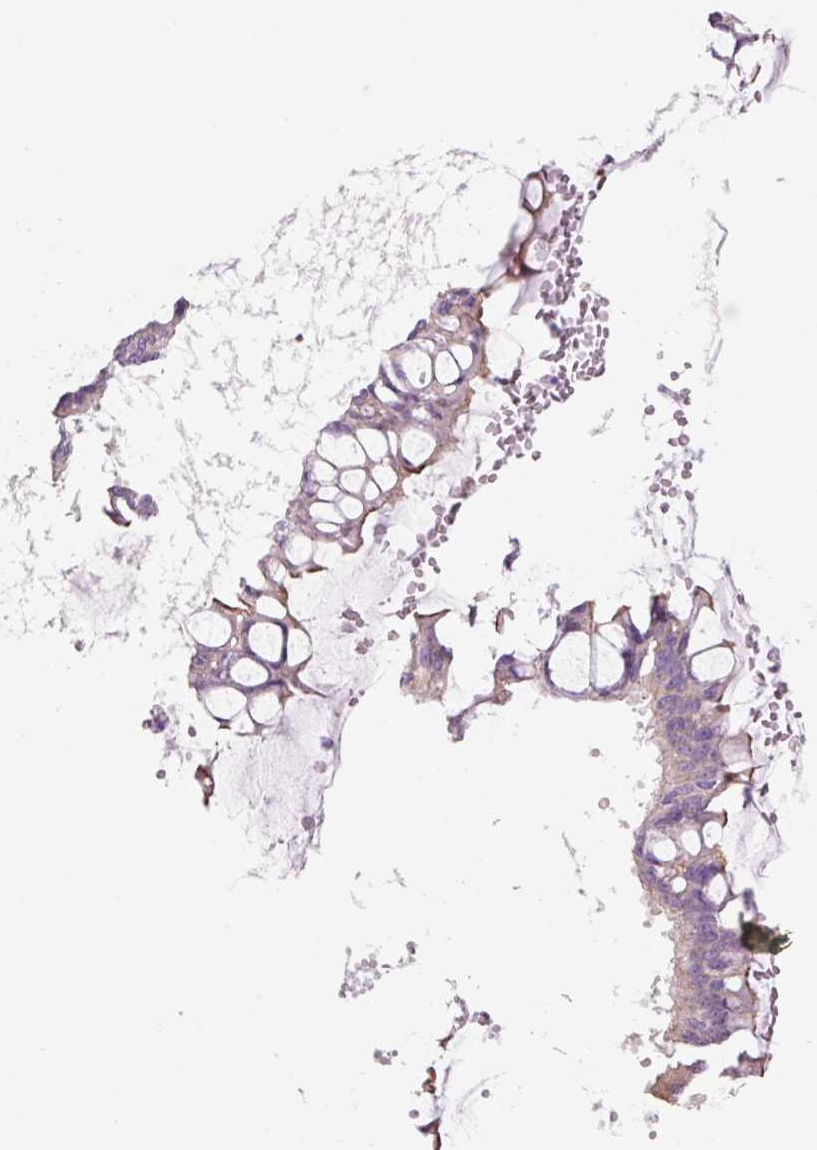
{"staining": {"intensity": "negative", "quantity": "none", "location": "none"}, "tissue": "ovarian cancer", "cell_type": "Tumor cells", "image_type": "cancer", "snomed": [{"axis": "morphology", "description": "Cystadenocarcinoma, mucinous, NOS"}, {"axis": "topography", "description": "Ovary"}], "caption": "Immunohistochemistry image of neoplastic tissue: human ovarian mucinous cystadenocarcinoma stained with DAB (3,3'-diaminobenzidine) exhibits no significant protein positivity in tumor cells. (Stains: DAB (3,3'-diaminobenzidine) immunohistochemistry with hematoxylin counter stain, Microscopy: brightfield microscopy at high magnification).", "gene": "HSPA4L", "patient": {"sex": "female", "age": 73}}